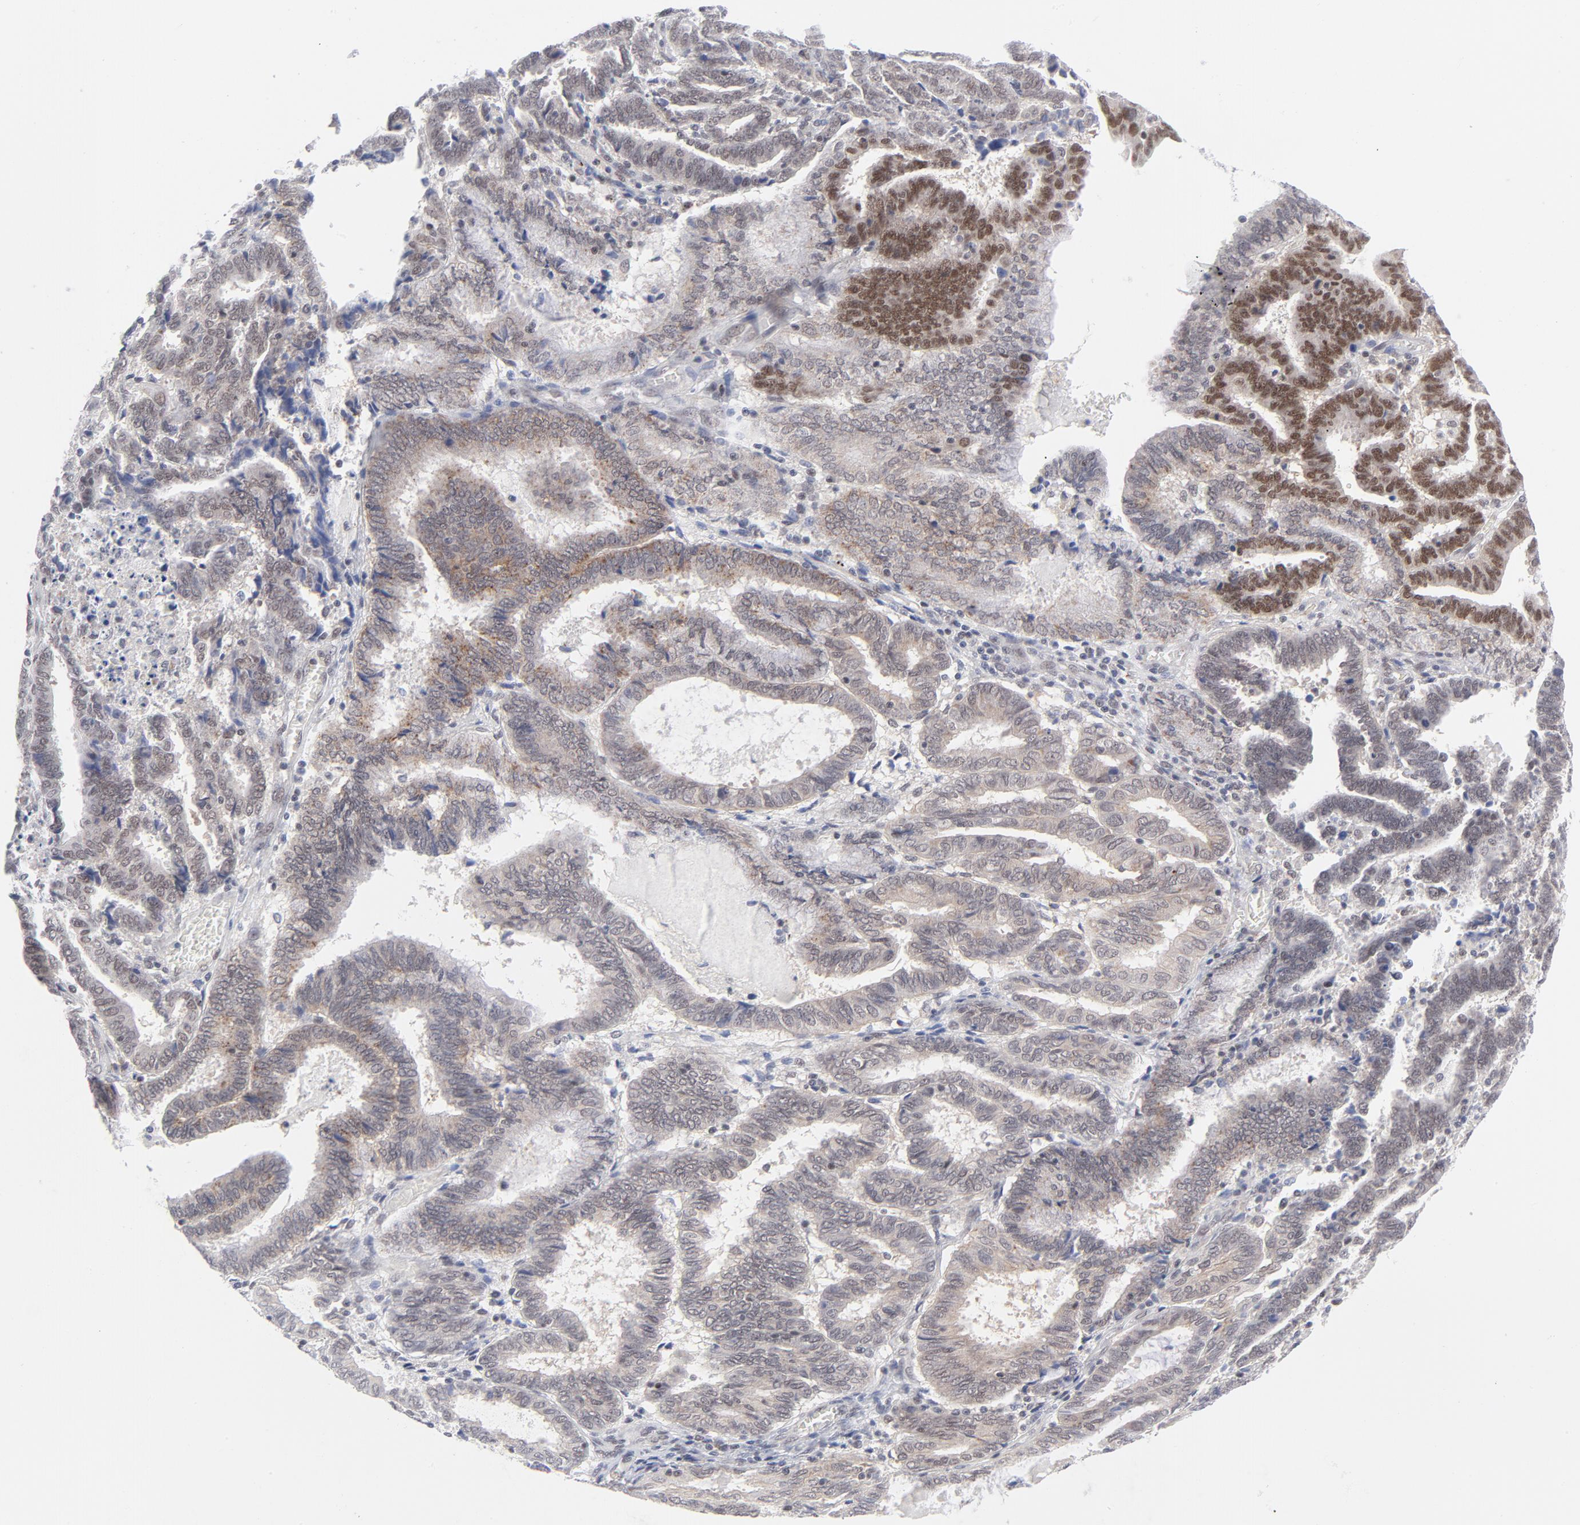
{"staining": {"intensity": "weak", "quantity": "25%-75%", "location": "cytoplasmic/membranous,nuclear"}, "tissue": "endometrial cancer", "cell_type": "Tumor cells", "image_type": "cancer", "snomed": [{"axis": "morphology", "description": "Adenocarcinoma, NOS"}, {"axis": "topography", "description": "Uterus"}], "caption": "Brown immunohistochemical staining in human endometrial adenocarcinoma exhibits weak cytoplasmic/membranous and nuclear staining in about 25%-75% of tumor cells.", "gene": "BAP1", "patient": {"sex": "female", "age": 83}}